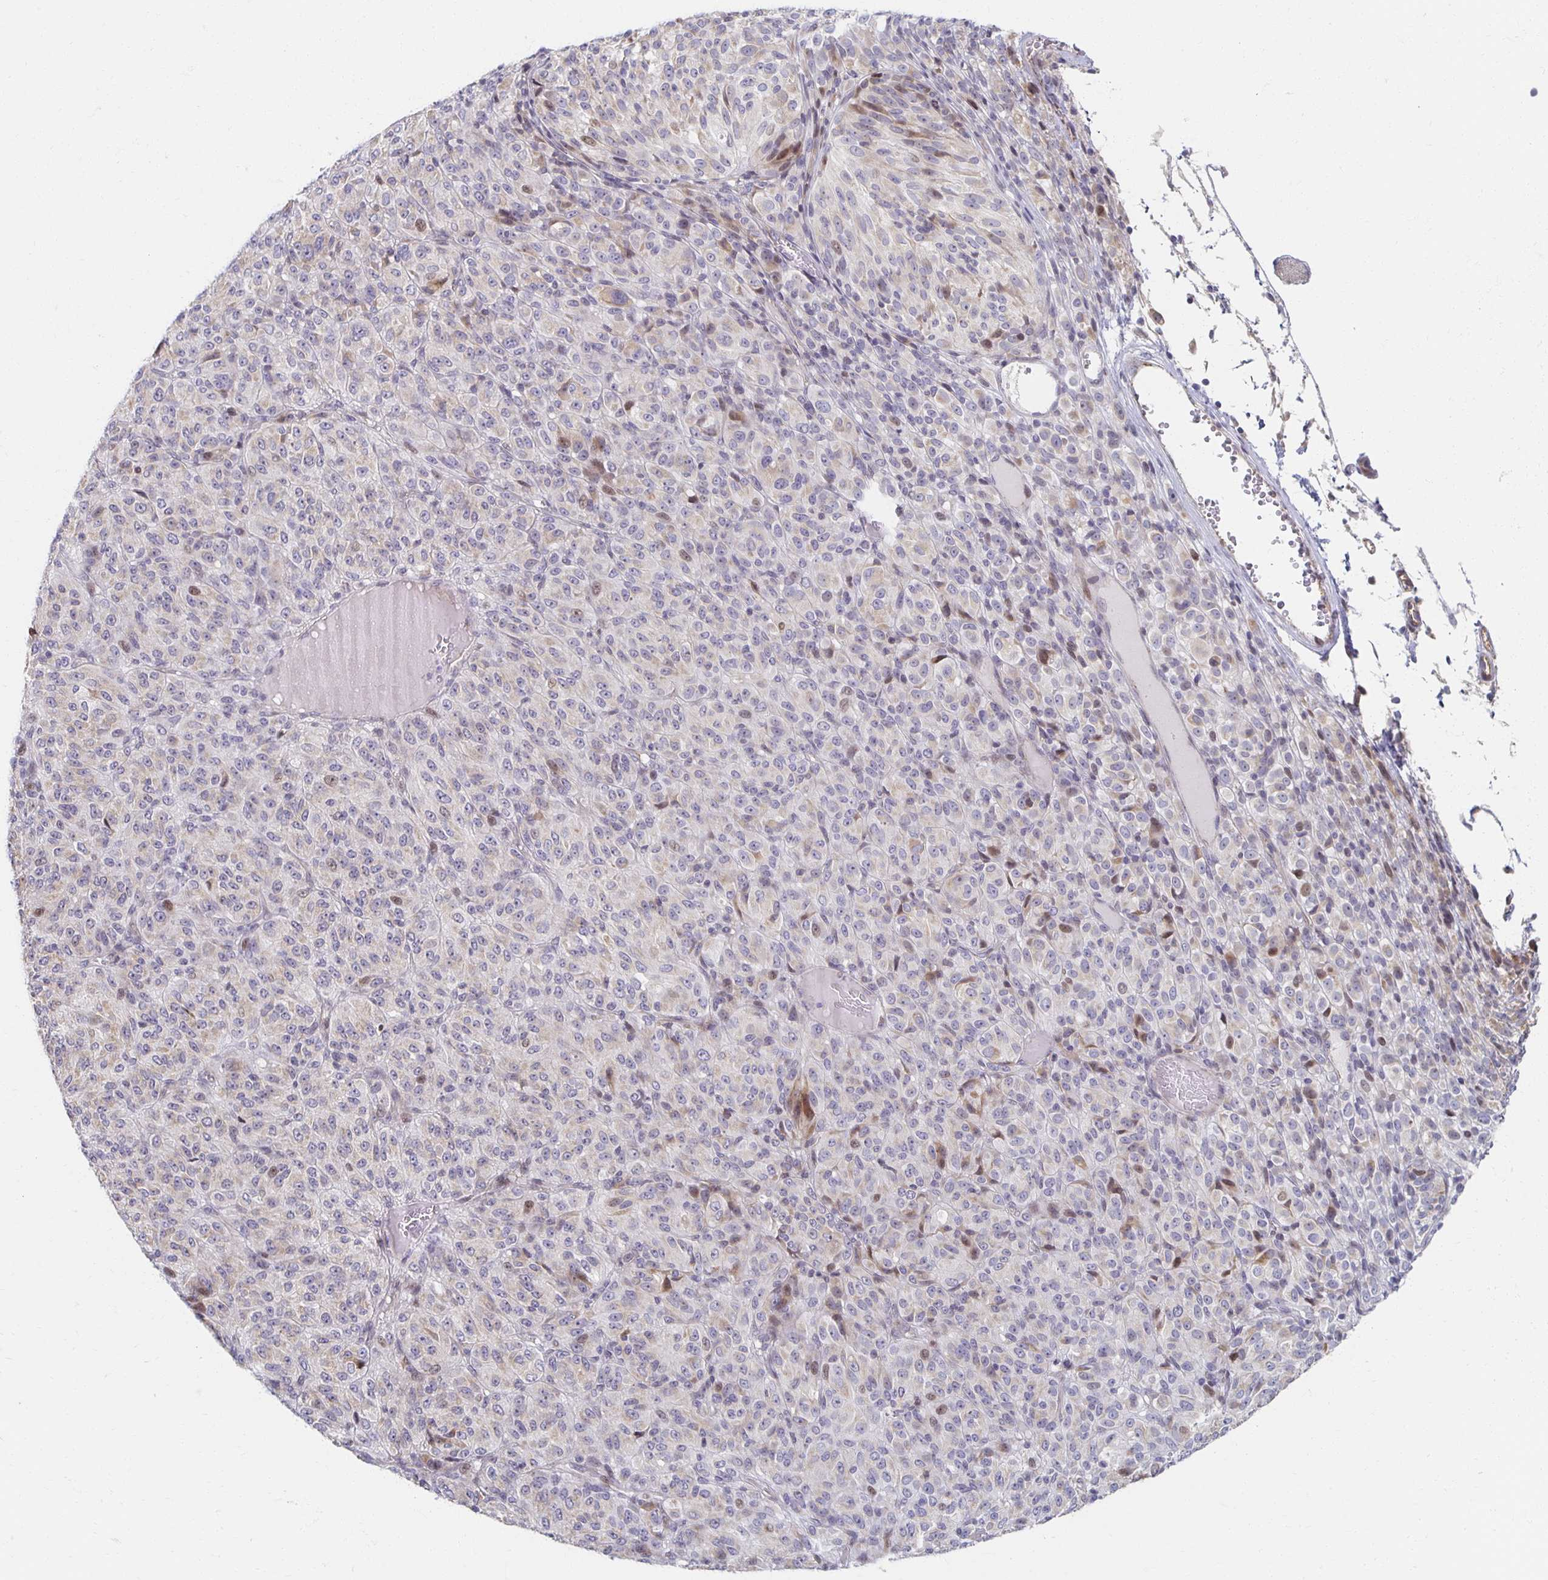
{"staining": {"intensity": "negative", "quantity": "none", "location": "none"}, "tissue": "melanoma", "cell_type": "Tumor cells", "image_type": "cancer", "snomed": [{"axis": "morphology", "description": "Malignant melanoma, Metastatic site"}, {"axis": "topography", "description": "Brain"}], "caption": "Immunohistochemical staining of human melanoma demonstrates no significant expression in tumor cells. (DAB immunohistochemistry (IHC), high magnification).", "gene": "HCFC1R1", "patient": {"sex": "female", "age": 56}}